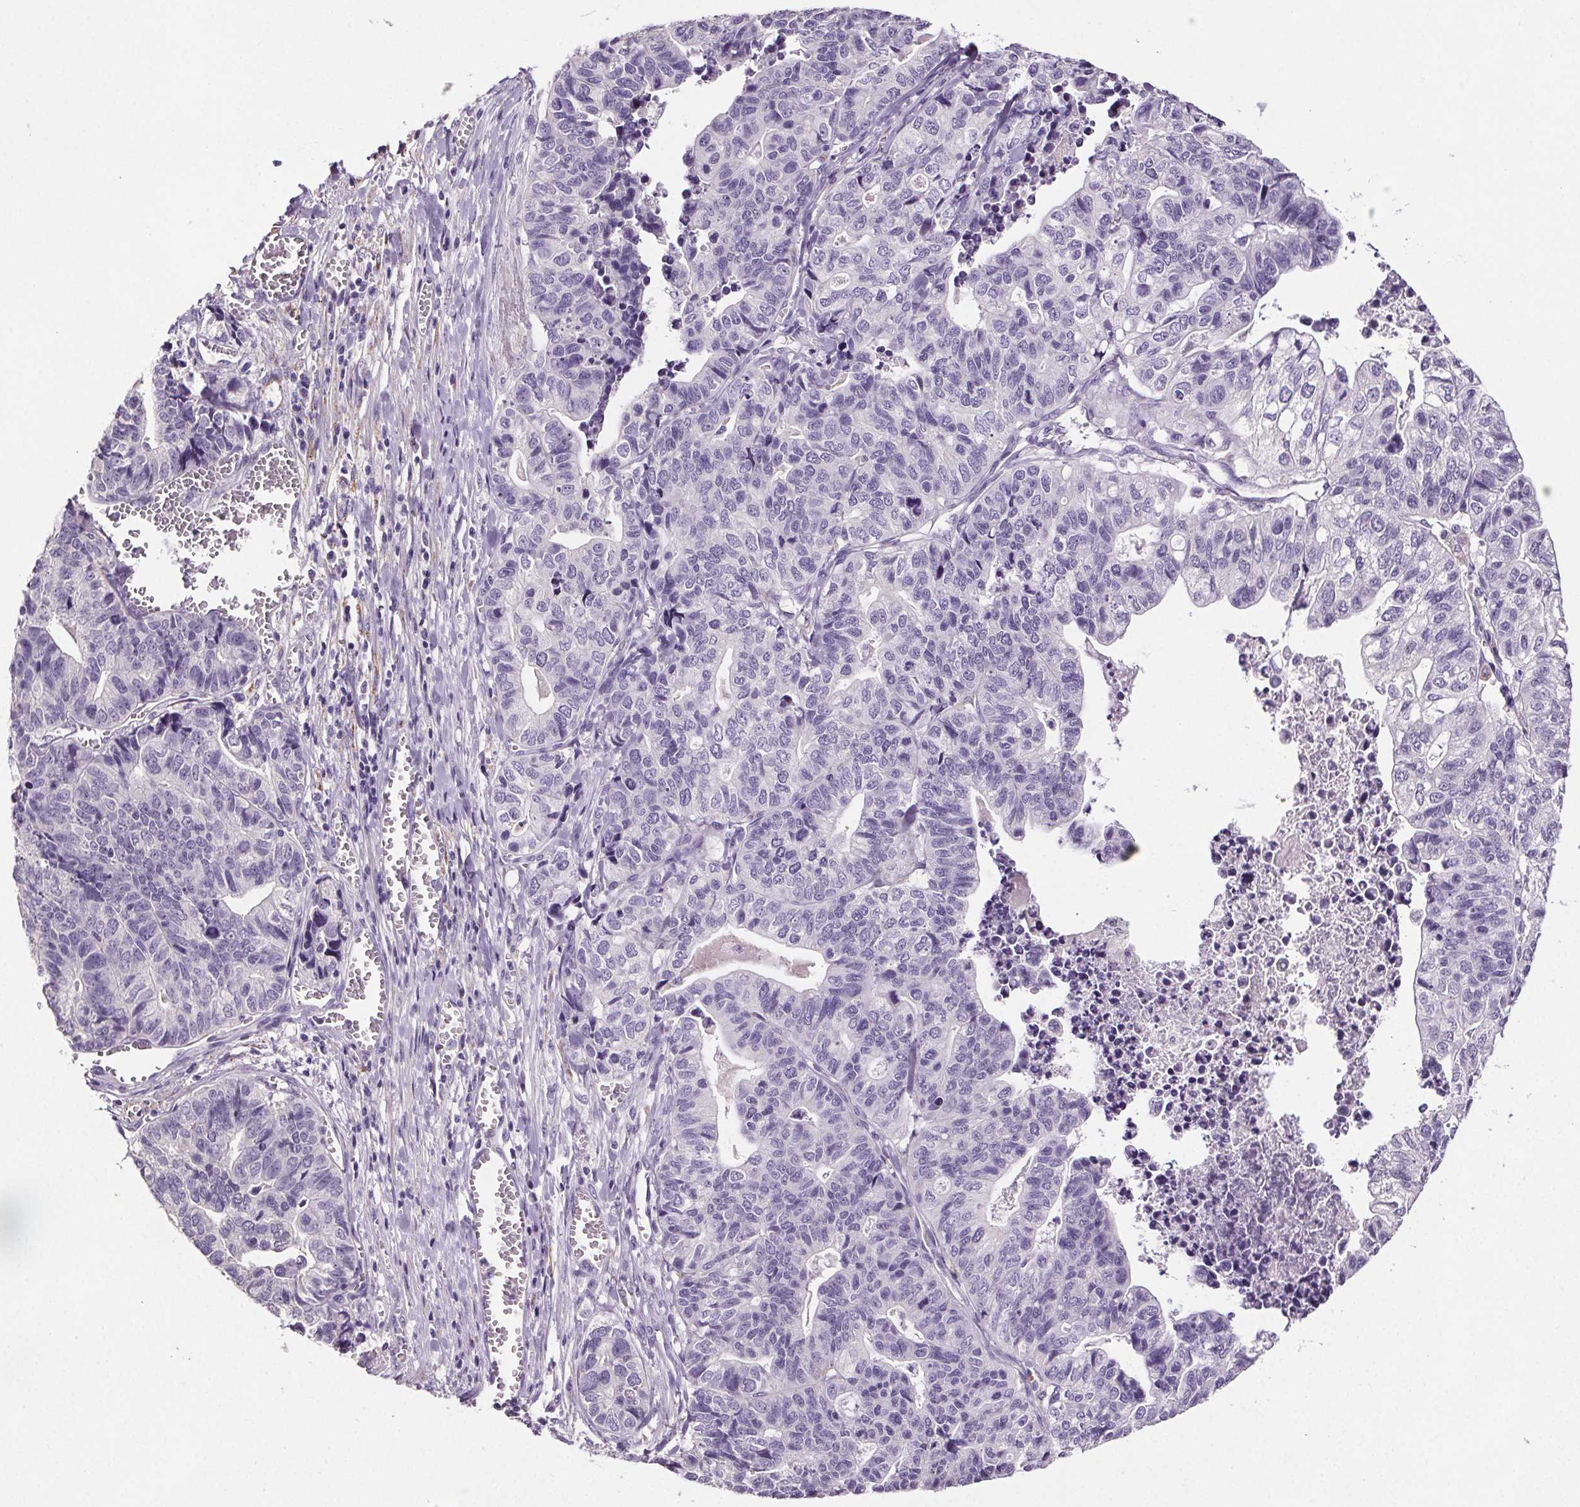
{"staining": {"intensity": "negative", "quantity": "none", "location": "none"}, "tissue": "stomach cancer", "cell_type": "Tumor cells", "image_type": "cancer", "snomed": [{"axis": "morphology", "description": "Adenocarcinoma, NOS"}, {"axis": "topography", "description": "Stomach, upper"}], "caption": "Adenocarcinoma (stomach) stained for a protein using IHC displays no expression tumor cells.", "gene": "GPIHBP1", "patient": {"sex": "female", "age": 67}}